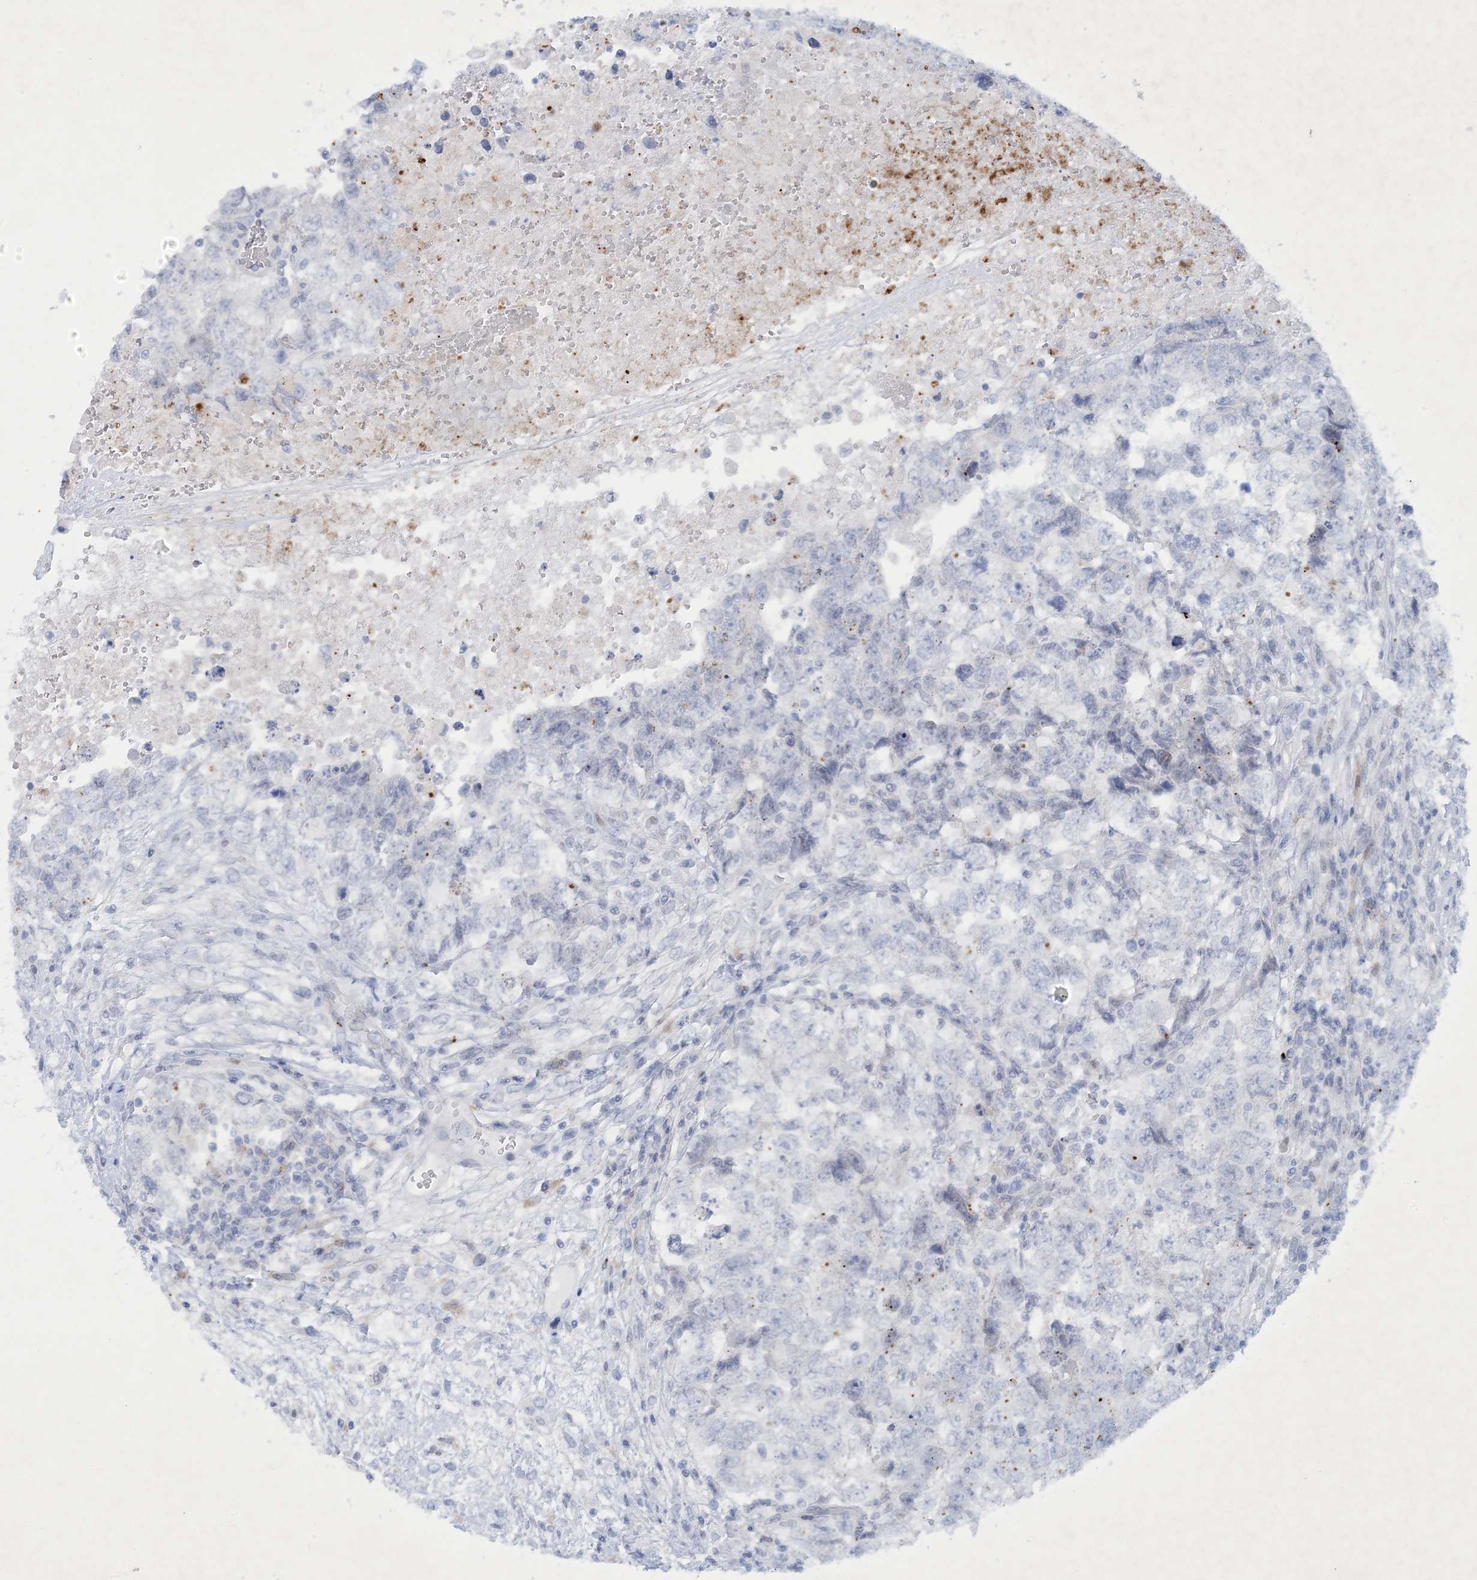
{"staining": {"intensity": "negative", "quantity": "none", "location": "none"}, "tissue": "testis cancer", "cell_type": "Tumor cells", "image_type": "cancer", "snomed": [{"axis": "morphology", "description": "Carcinoma, Embryonal, NOS"}, {"axis": "topography", "description": "Testis"}], "caption": "Human testis cancer (embryonal carcinoma) stained for a protein using immunohistochemistry demonstrates no expression in tumor cells.", "gene": "GABRG1", "patient": {"sex": "male", "age": 37}}